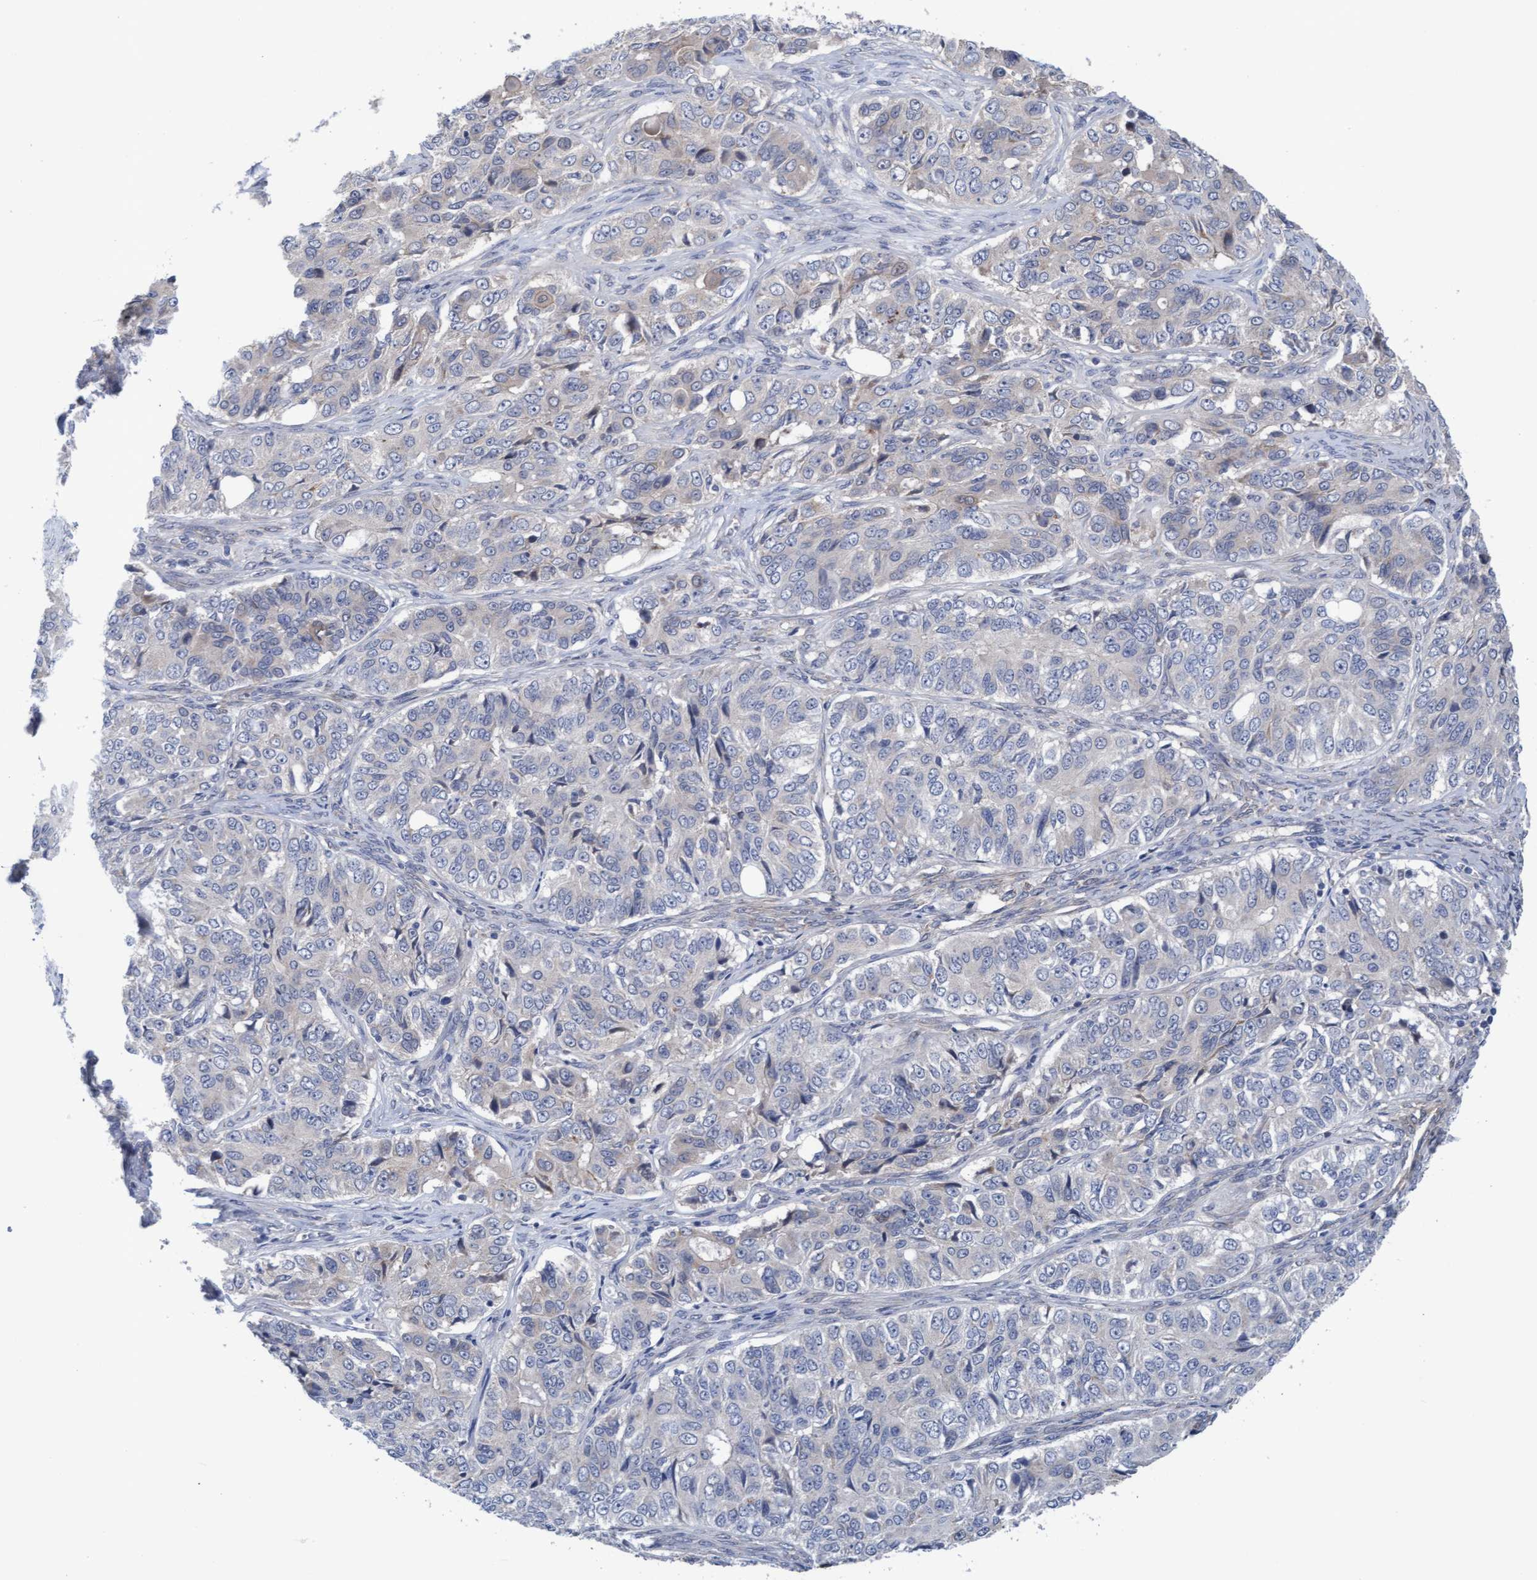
{"staining": {"intensity": "negative", "quantity": "none", "location": "none"}, "tissue": "ovarian cancer", "cell_type": "Tumor cells", "image_type": "cancer", "snomed": [{"axis": "morphology", "description": "Carcinoma, endometroid"}, {"axis": "topography", "description": "Ovary"}], "caption": "Tumor cells show no significant protein expression in ovarian cancer (endometroid carcinoma). (DAB (3,3'-diaminobenzidine) IHC with hematoxylin counter stain).", "gene": "PLCD1", "patient": {"sex": "female", "age": 51}}